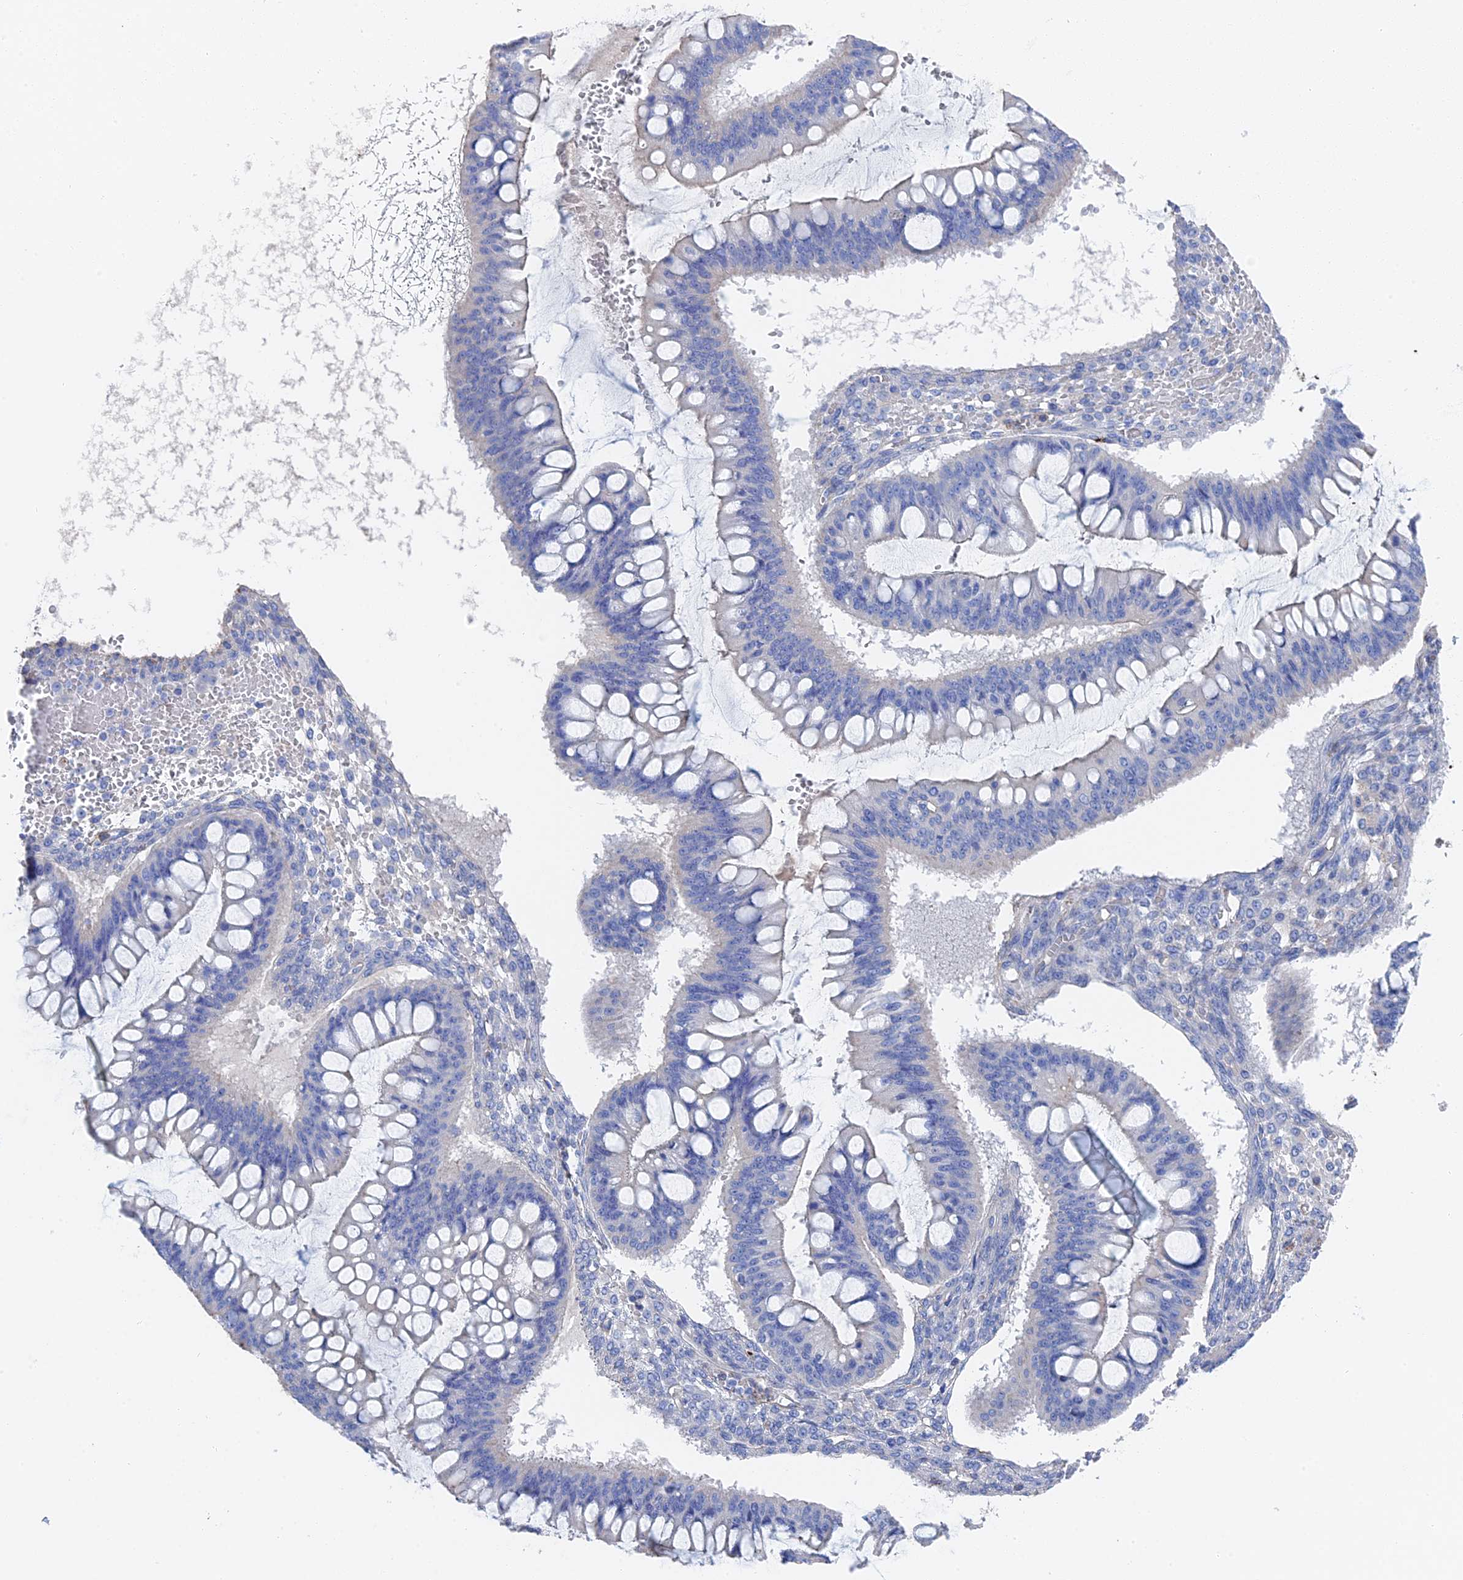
{"staining": {"intensity": "negative", "quantity": "none", "location": "none"}, "tissue": "ovarian cancer", "cell_type": "Tumor cells", "image_type": "cancer", "snomed": [{"axis": "morphology", "description": "Cystadenocarcinoma, mucinous, NOS"}, {"axis": "topography", "description": "Ovary"}], "caption": "The immunohistochemistry (IHC) micrograph has no significant expression in tumor cells of ovarian cancer tissue. The staining was performed using DAB (3,3'-diaminobenzidine) to visualize the protein expression in brown, while the nuclei were stained in blue with hematoxylin (Magnification: 20x).", "gene": "STRA6", "patient": {"sex": "female", "age": 73}}